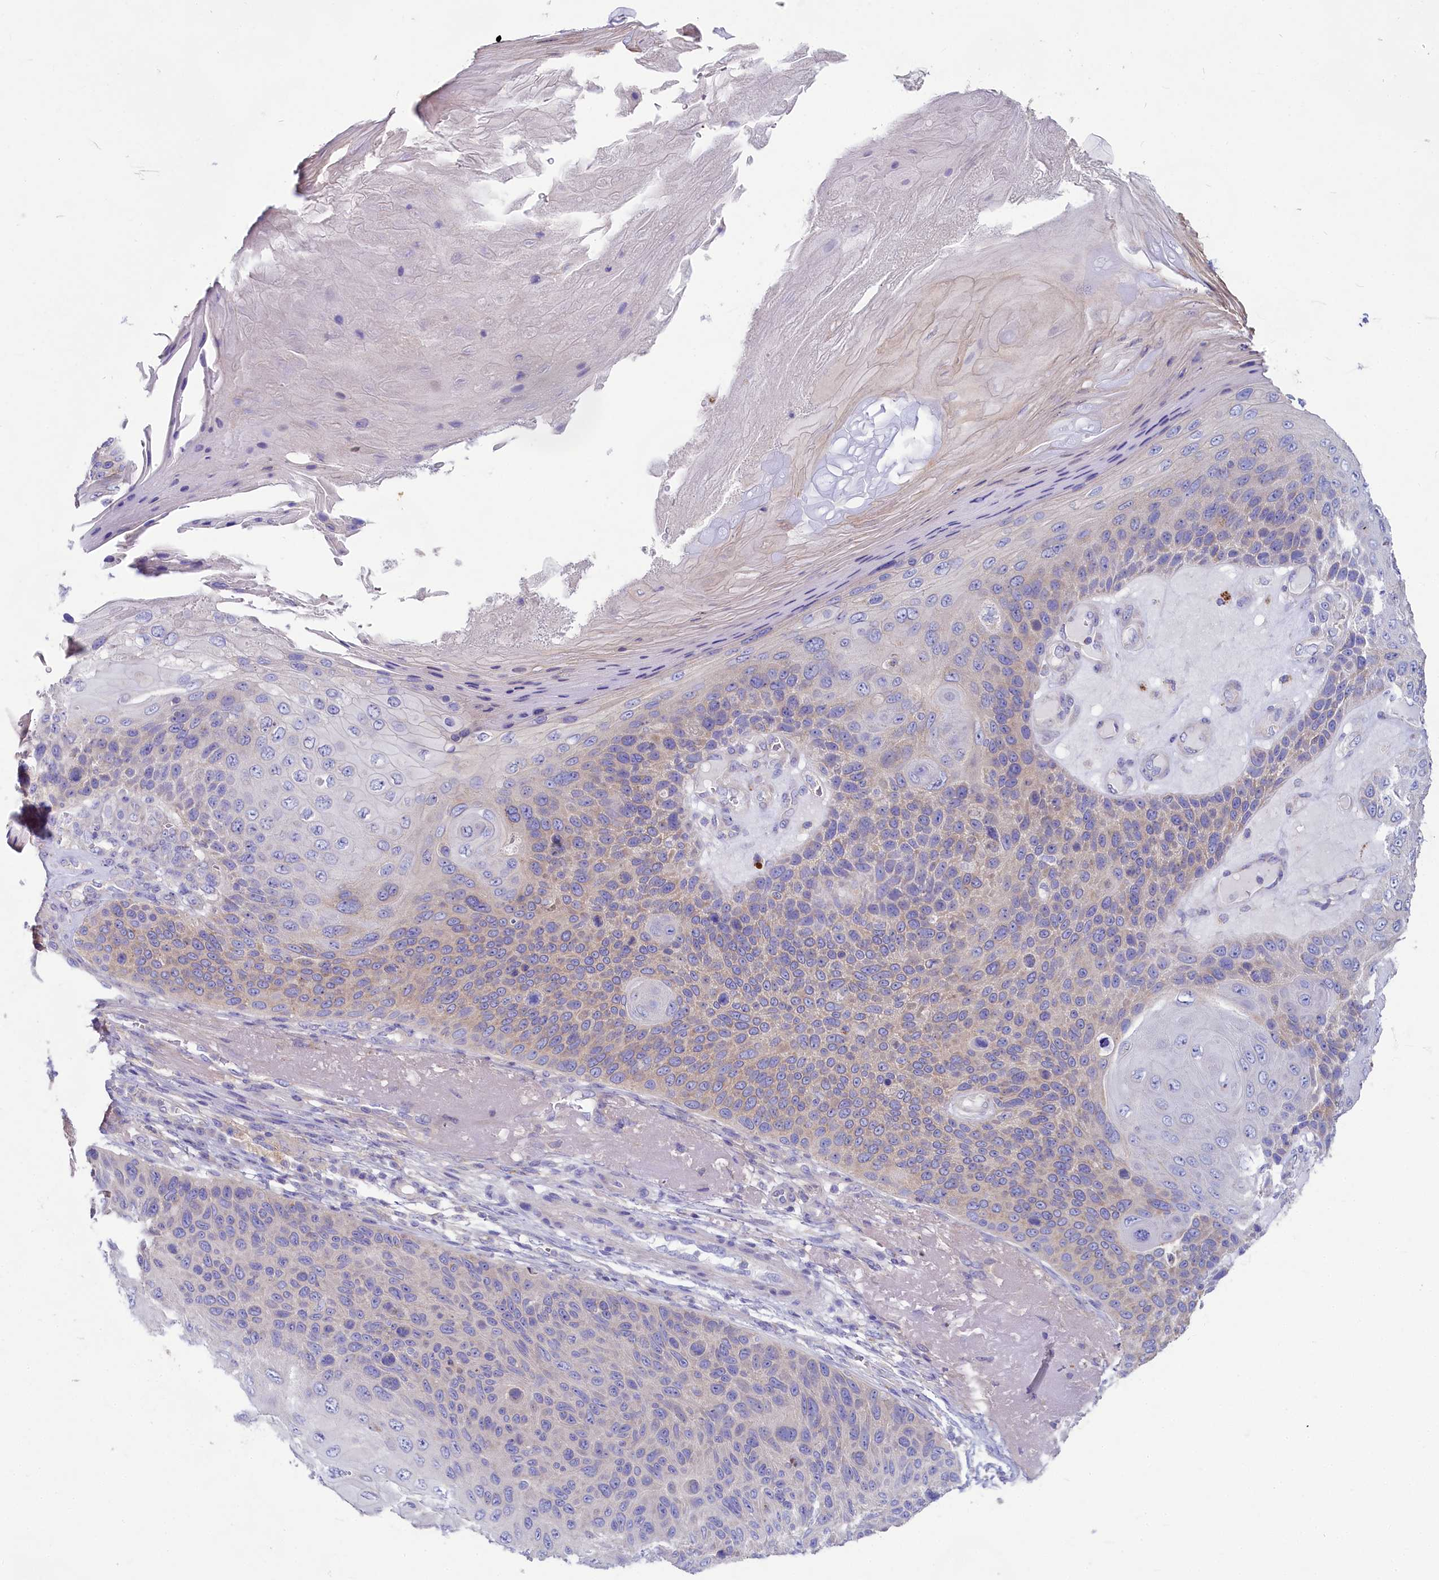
{"staining": {"intensity": "weak", "quantity": "<25%", "location": "cytoplasmic/membranous"}, "tissue": "skin cancer", "cell_type": "Tumor cells", "image_type": "cancer", "snomed": [{"axis": "morphology", "description": "Squamous cell carcinoma, NOS"}, {"axis": "topography", "description": "Skin"}], "caption": "Immunohistochemistry (IHC) of human squamous cell carcinoma (skin) shows no expression in tumor cells.", "gene": "VPS26B", "patient": {"sex": "female", "age": 88}}